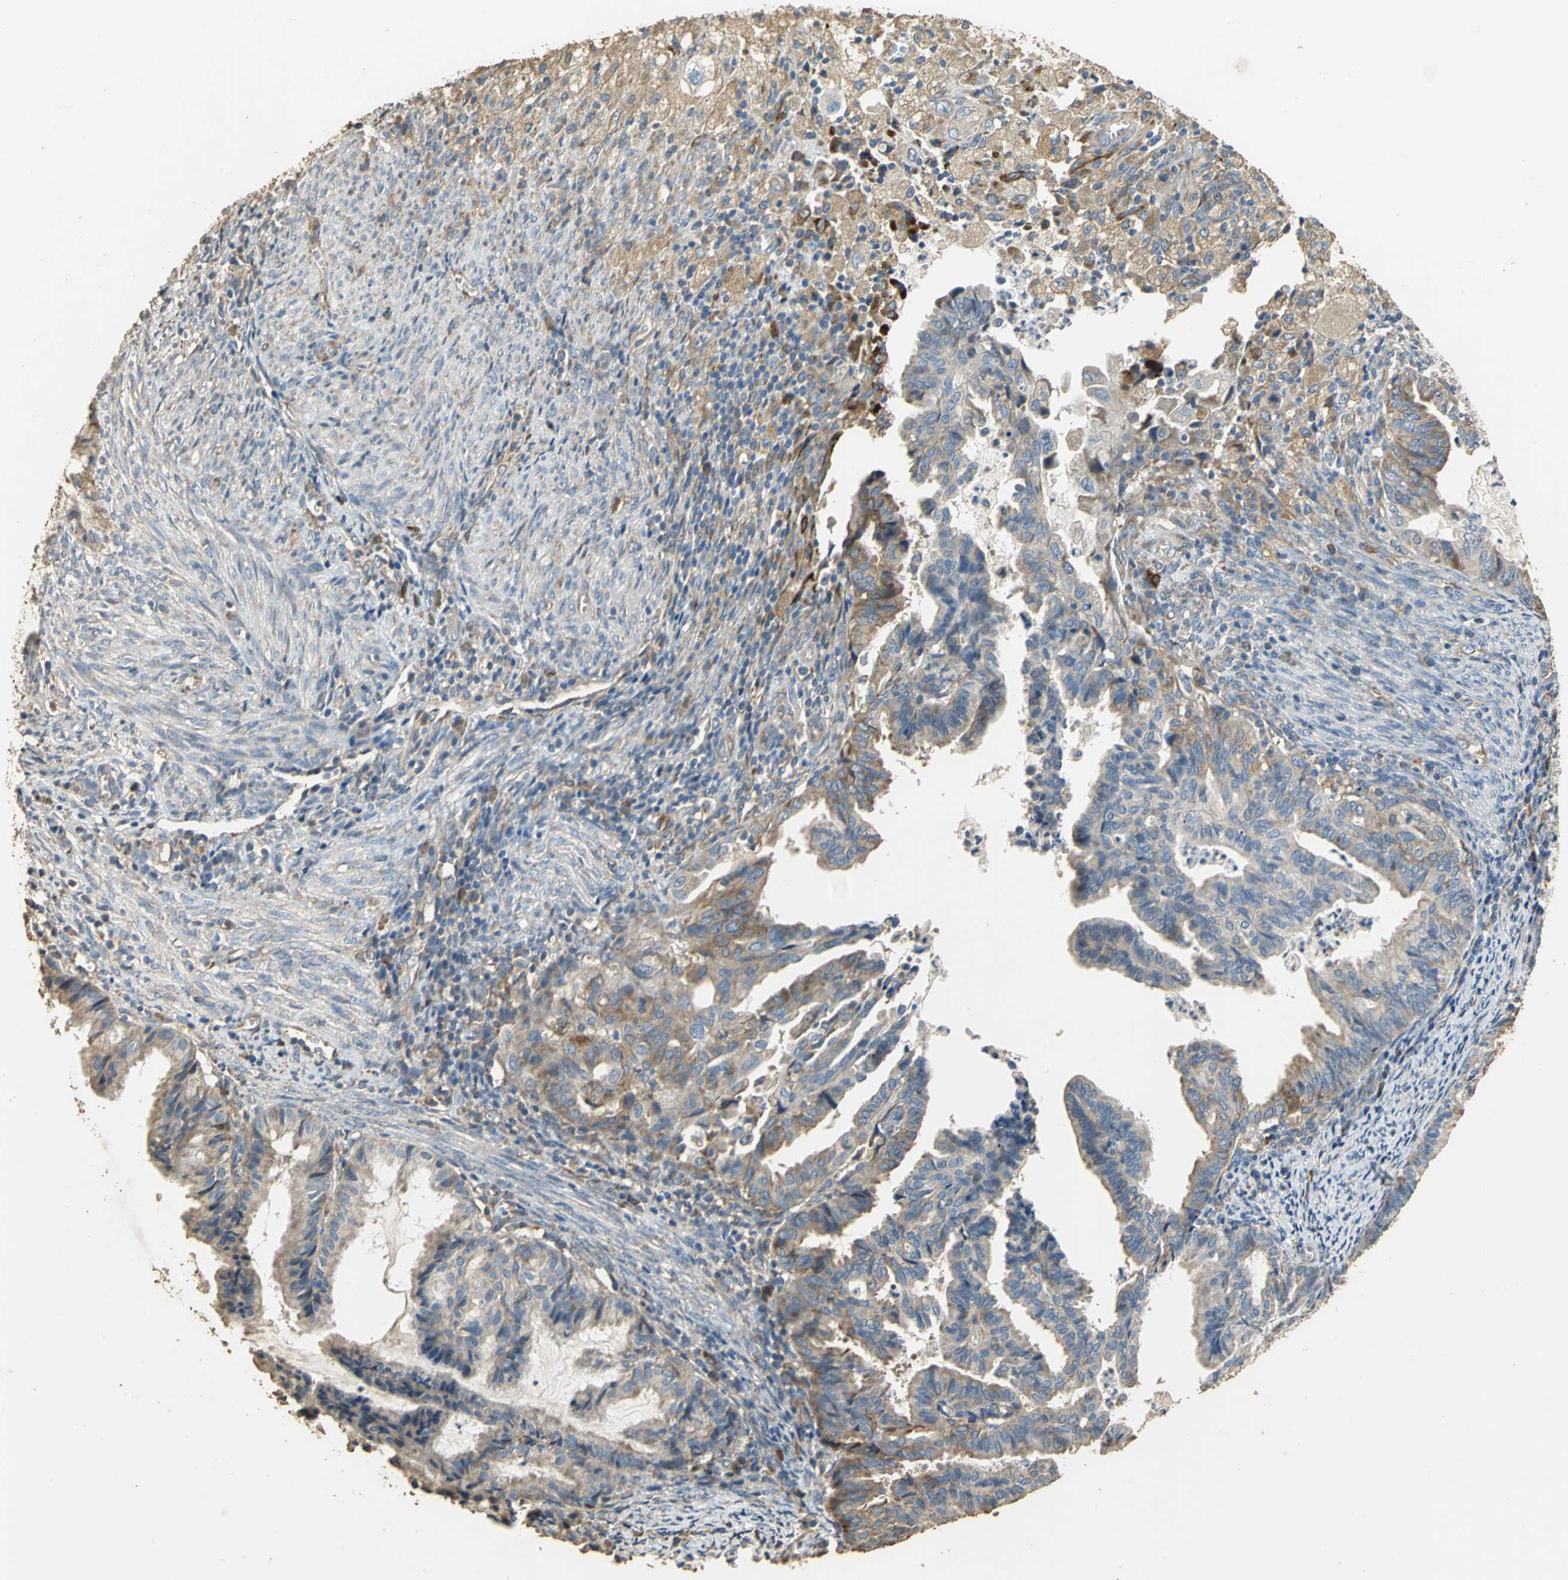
{"staining": {"intensity": "weak", "quantity": "25%-75%", "location": "cytoplasmic/membranous"}, "tissue": "cervical cancer", "cell_type": "Tumor cells", "image_type": "cancer", "snomed": [{"axis": "morphology", "description": "Normal tissue, NOS"}, {"axis": "morphology", "description": "Adenocarcinoma, NOS"}, {"axis": "topography", "description": "Cervix"}, {"axis": "topography", "description": "Endometrium"}], "caption": "Cervical adenocarcinoma stained for a protein (brown) displays weak cytoplasmic/membranous positive staining in approximately 25%-75% of tumor cells.", "gene": "ACSL4", "patient": {"sex": "female", "age": 86}}